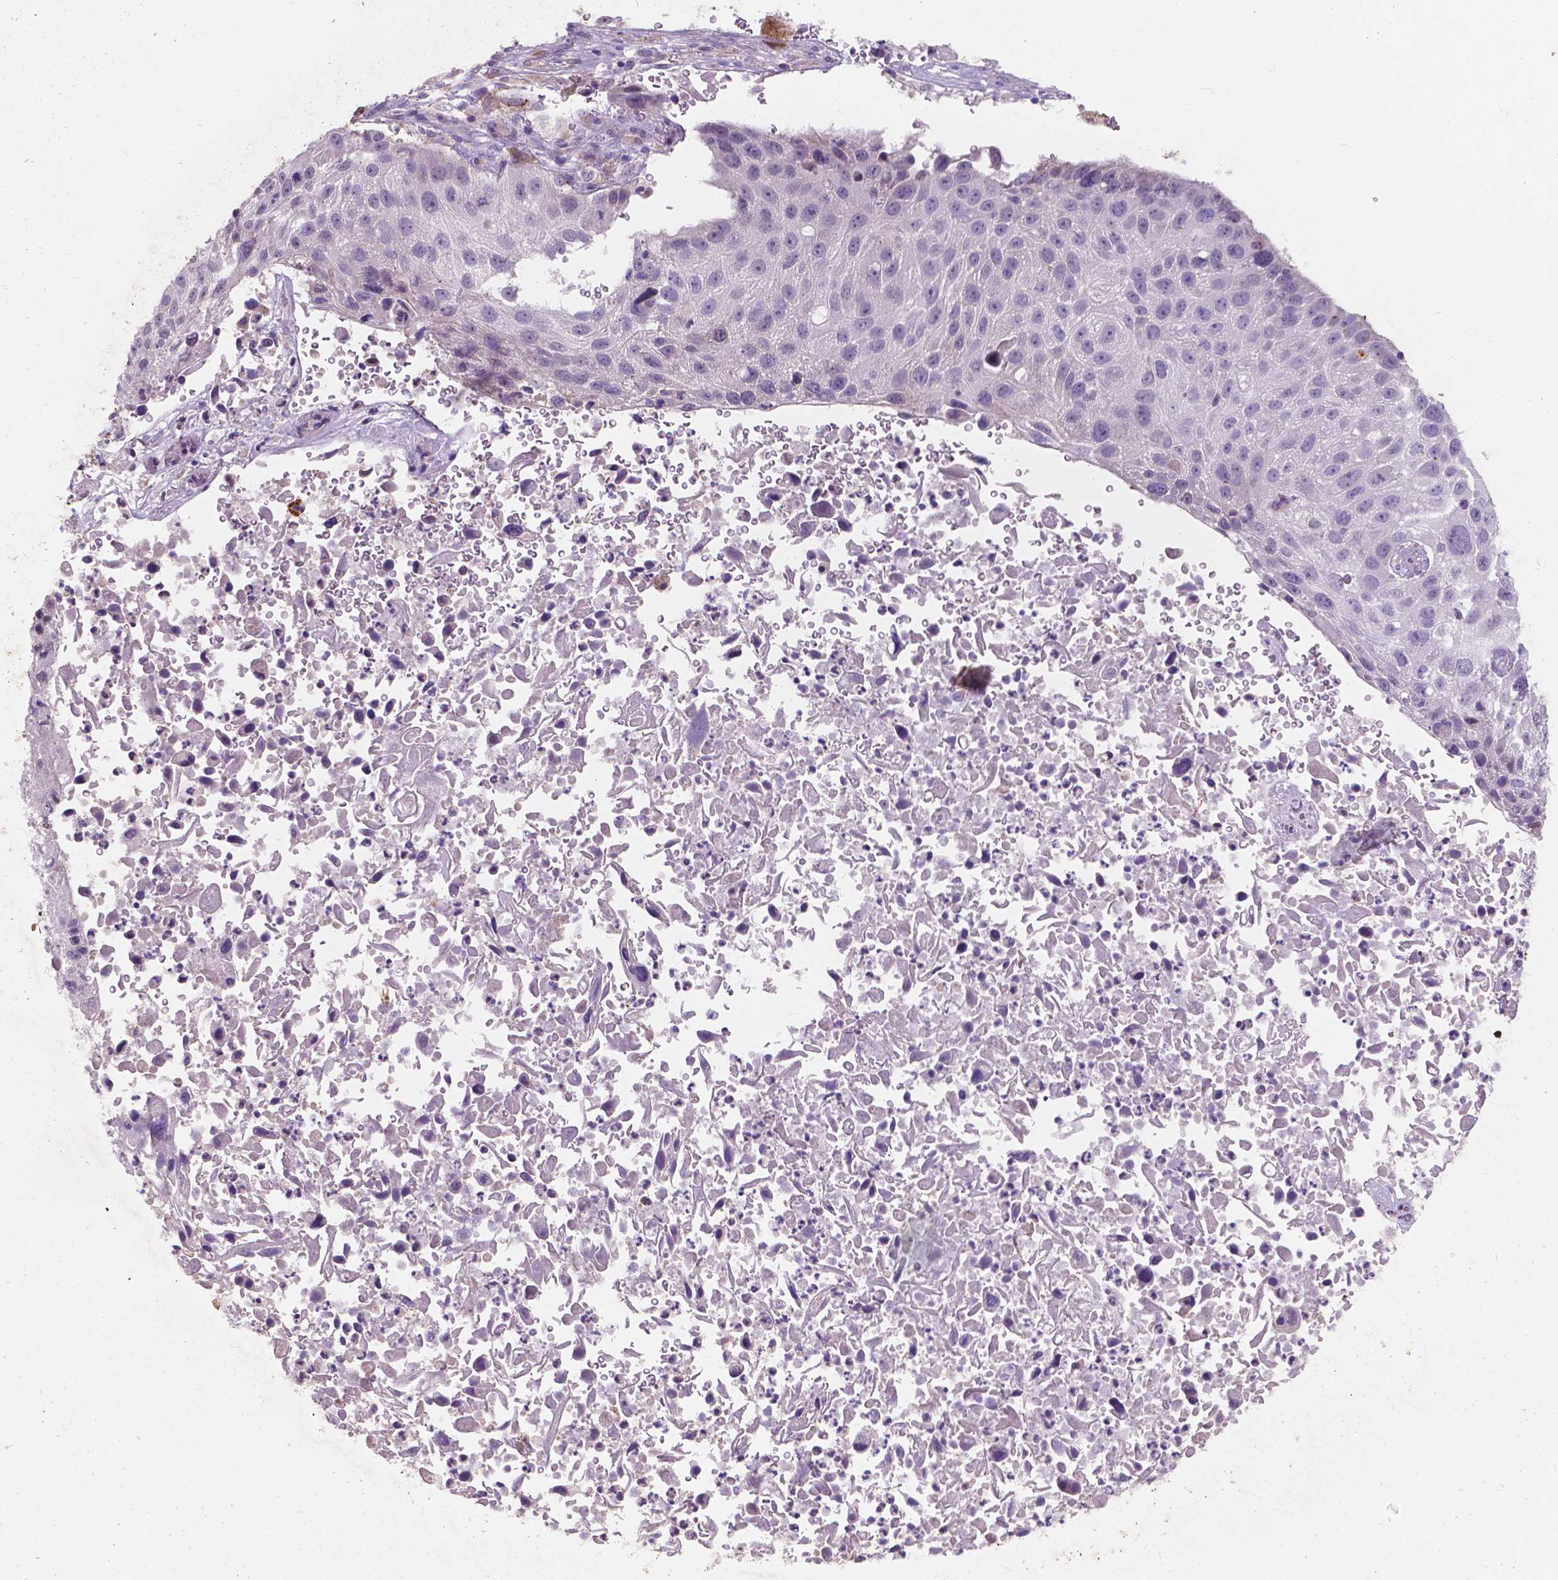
{"staining": {"intensity": "negative", "quantity": "none", "location": "none"}, "tissue": "lung cancer", "cell_type": "Tumor cells", "image_type": "cancer", "snomed": [{"axis": "morphology", "description": "Normal morphology"}, {"axis": "morphology", "description": "Squamous cell carcinoma, NOS"}, {"axis": "topography", "description": "Lymph node"}, {"axis": "topography", "description": "Lung"}], "caption": "IHC of lung squamous cell carcinoma exhibits no positivity in tumor cells.", "gene": "IREB2", "patient": {"sex": "male", "age": 67}}